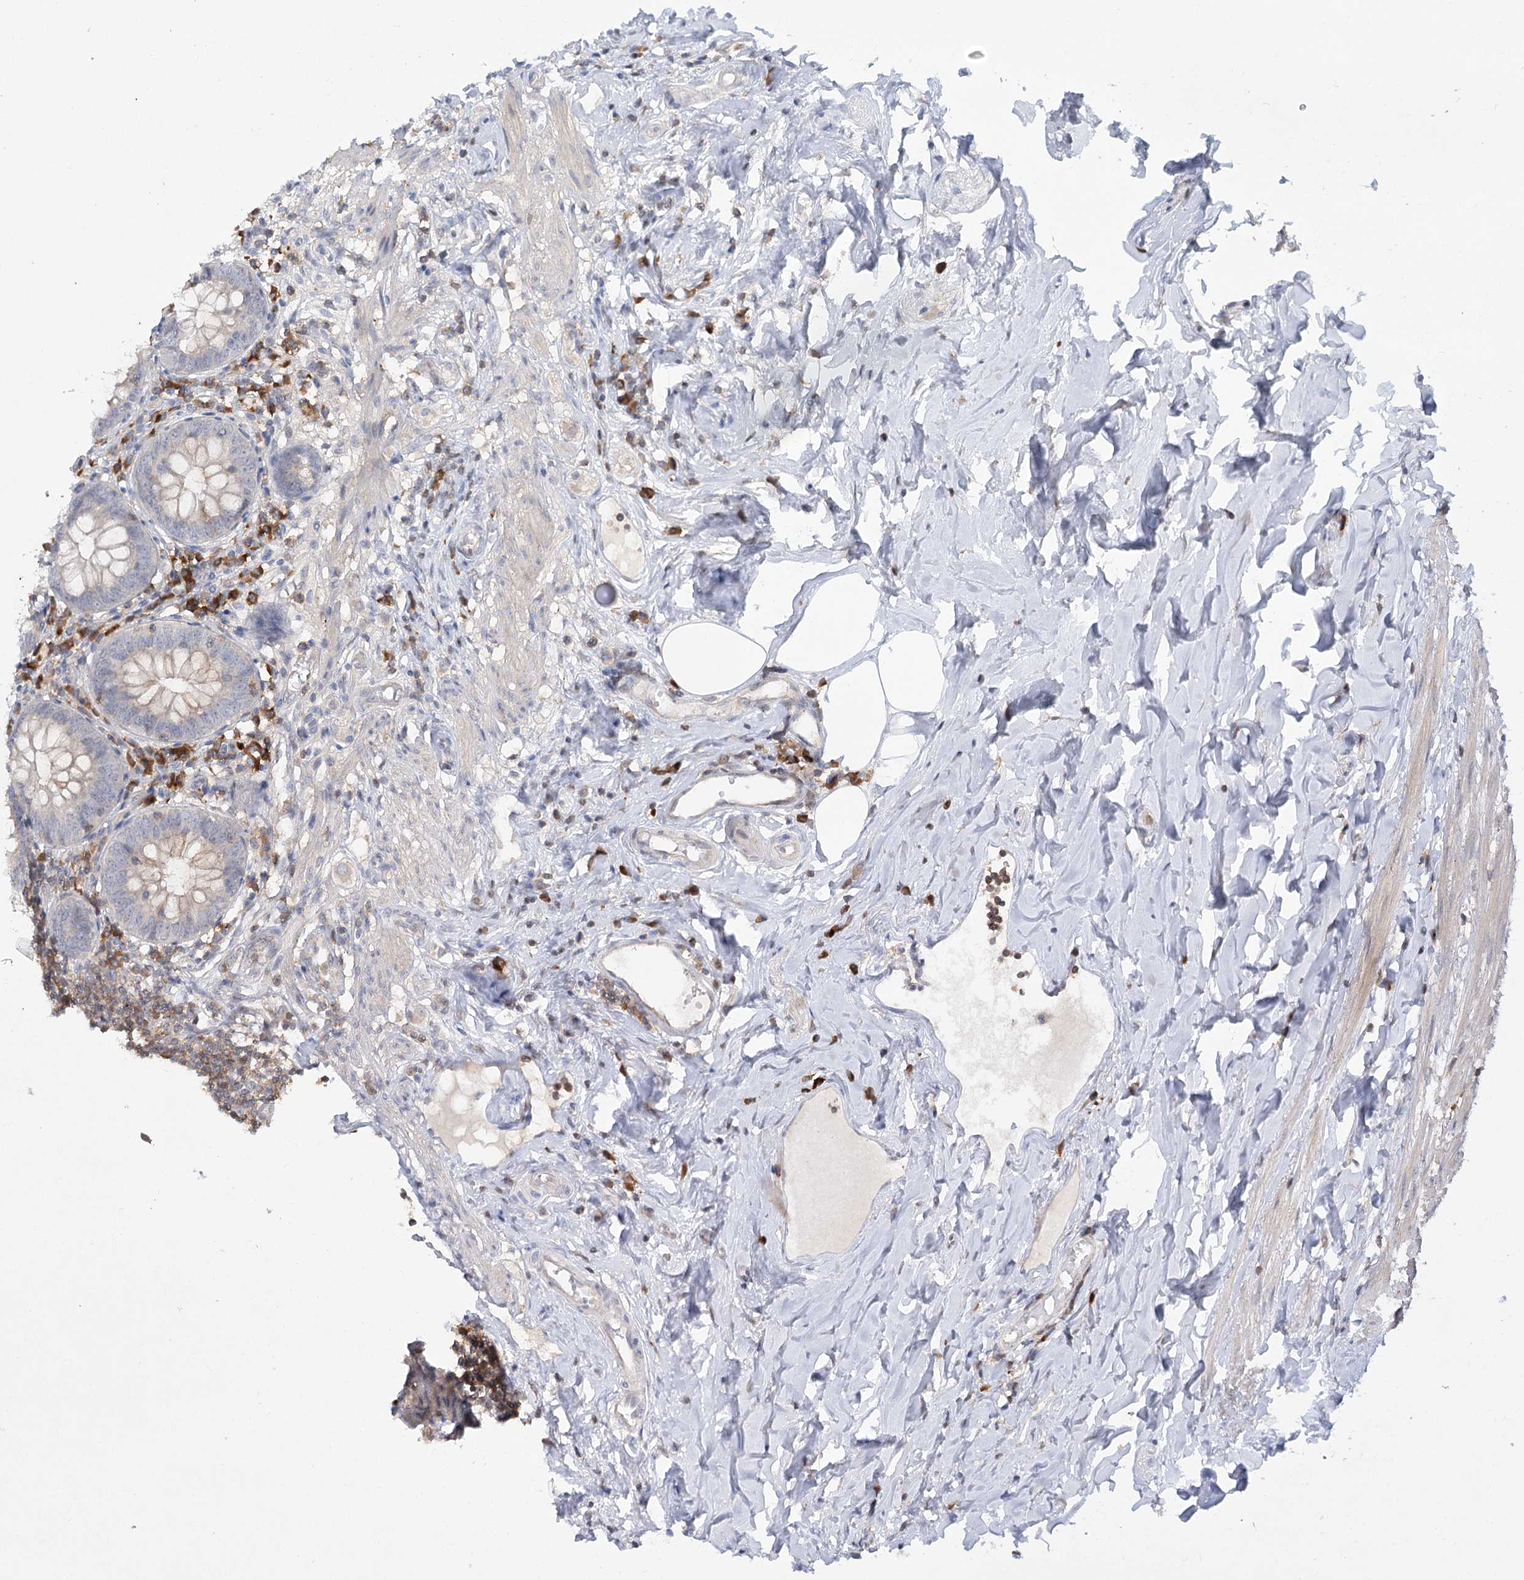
{"staining": {"intensity": "negative", "quantity": "none", "location": "none"}, "tissue": "appendix", "cell_type": "Glandular cells", "image_type": "normal", "snomed": [{"axis": "morphology", "description": "Normal tissue, NOS"}, {"axis": "topography", "description": "Appendix"}], "caption": "Glandular cells are negative for brown protein staining in benign appendix. The staining is performed using DAB brown chromogen with nuclei counter-stained in using hematoxylin.", "gene": "SYTL1", "patient": {"sex": "female", "age": 54}}